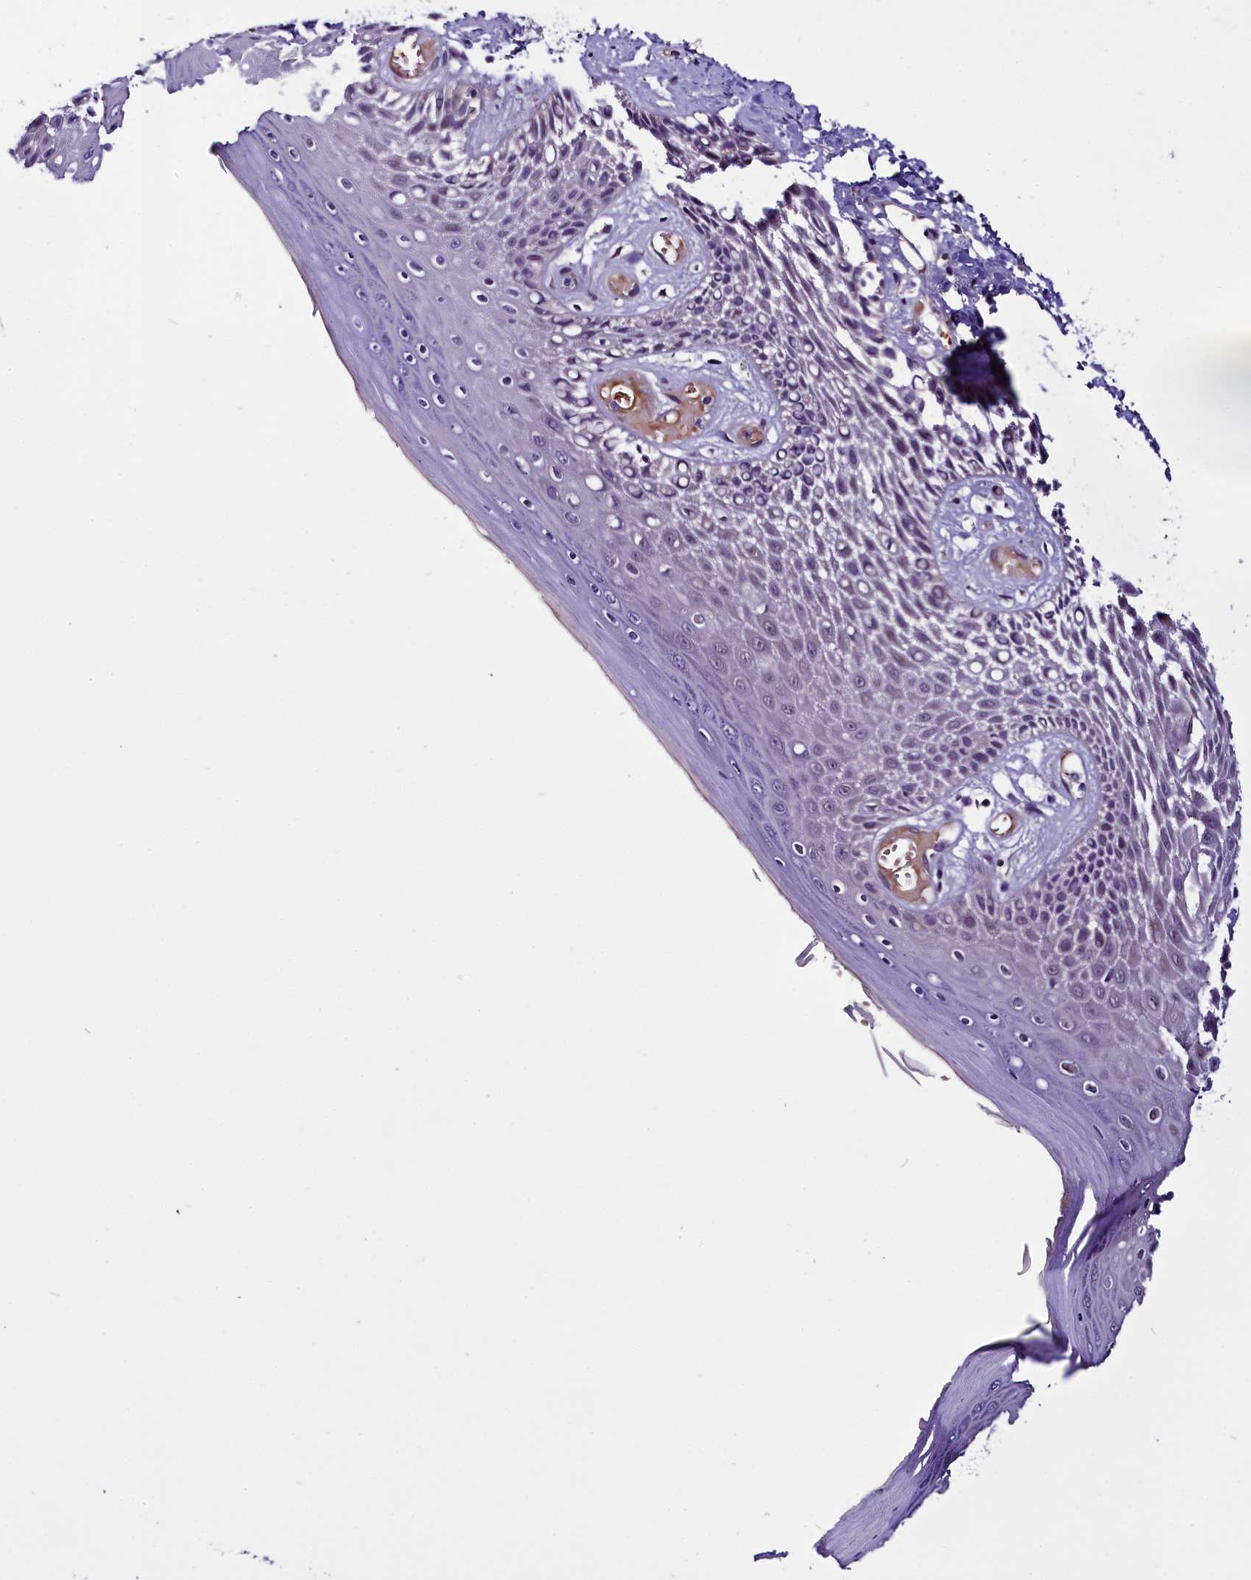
{"staining": {"intensity": "weak", "quantity": "25%-75%", "location": "cytoplasmic/membranous,nuclear"}, "tissue": "skin", "cell_type": "Epidermal cells", "image_type": "normal", "snomed": [{"axis": "morphology", "description": "Normal tissue, NOS"}, {"axis": "topography", "description": "Anal"}], "caption": "Skin stained for a protein (brown) reveals weak cytoplasmic/membranous,nuclear positive positivity in about 25%-75% of epidermal cells.", "gene": "C9orf40", "patient": {"sex": "male", "age": 78}}